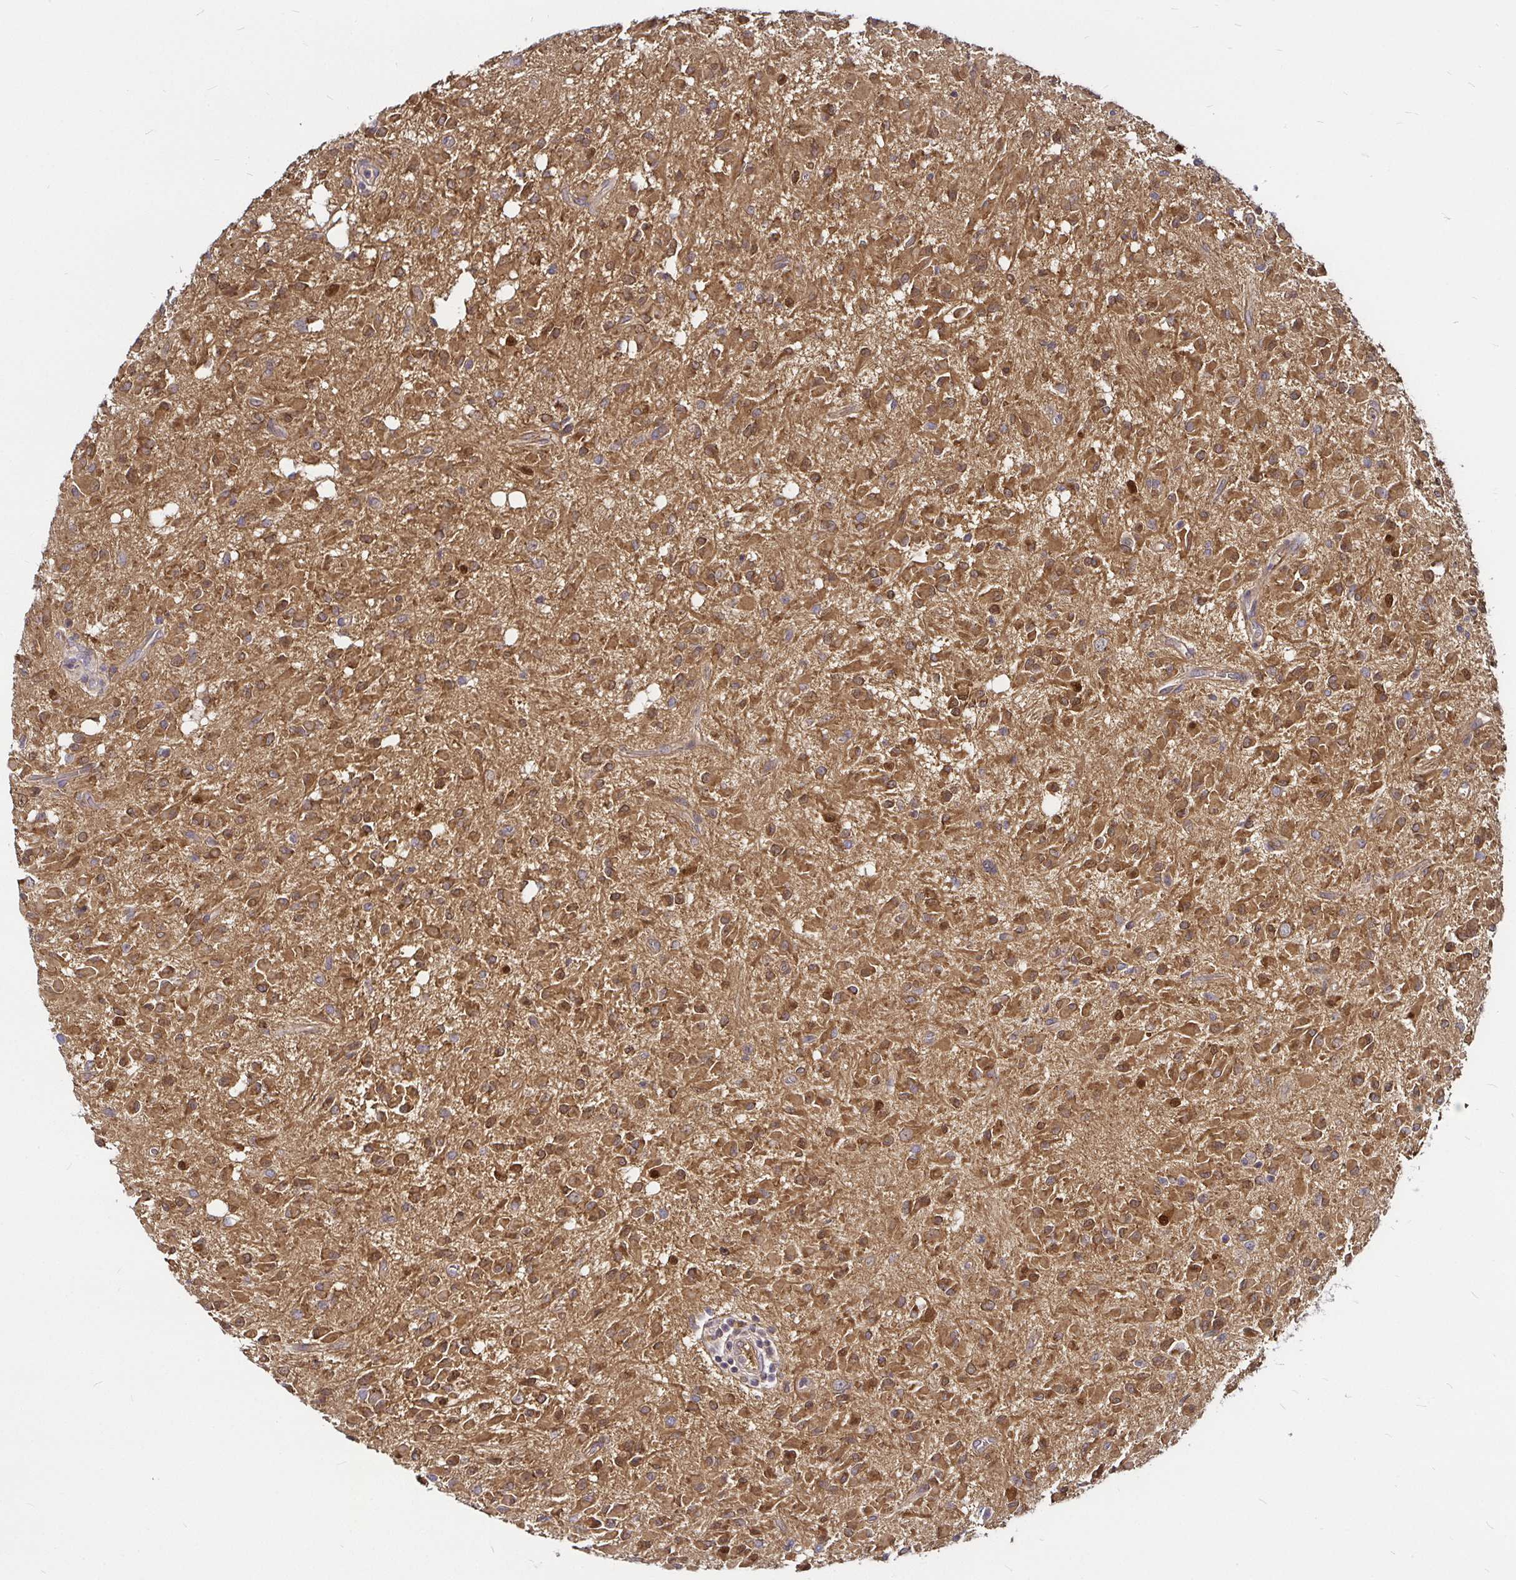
{"staining": {"intensity": "moderate", "quantity": ">75%", "location": "cytoplasmic/membranous"}, "tissue": "glioma", "cell_type": "Tumor cells", "image_type": "cancer", "snomed": [{"axis": "morphology", "description": "Glioma, malignant, Low grade"}, {"axis": "topography", "description": "Brain"}], "caption": "Protein staining shows moderate cytoplasmic/membranous staining in approximately >75% of tumor cells in glioma. The protein of interest is stained brown, and the nuclei are stained in blue (DAB IHC with brightfield microscopy, high magnification).", "gene": "PGAM2", "patient": {"sex": "female", "age": 33}}